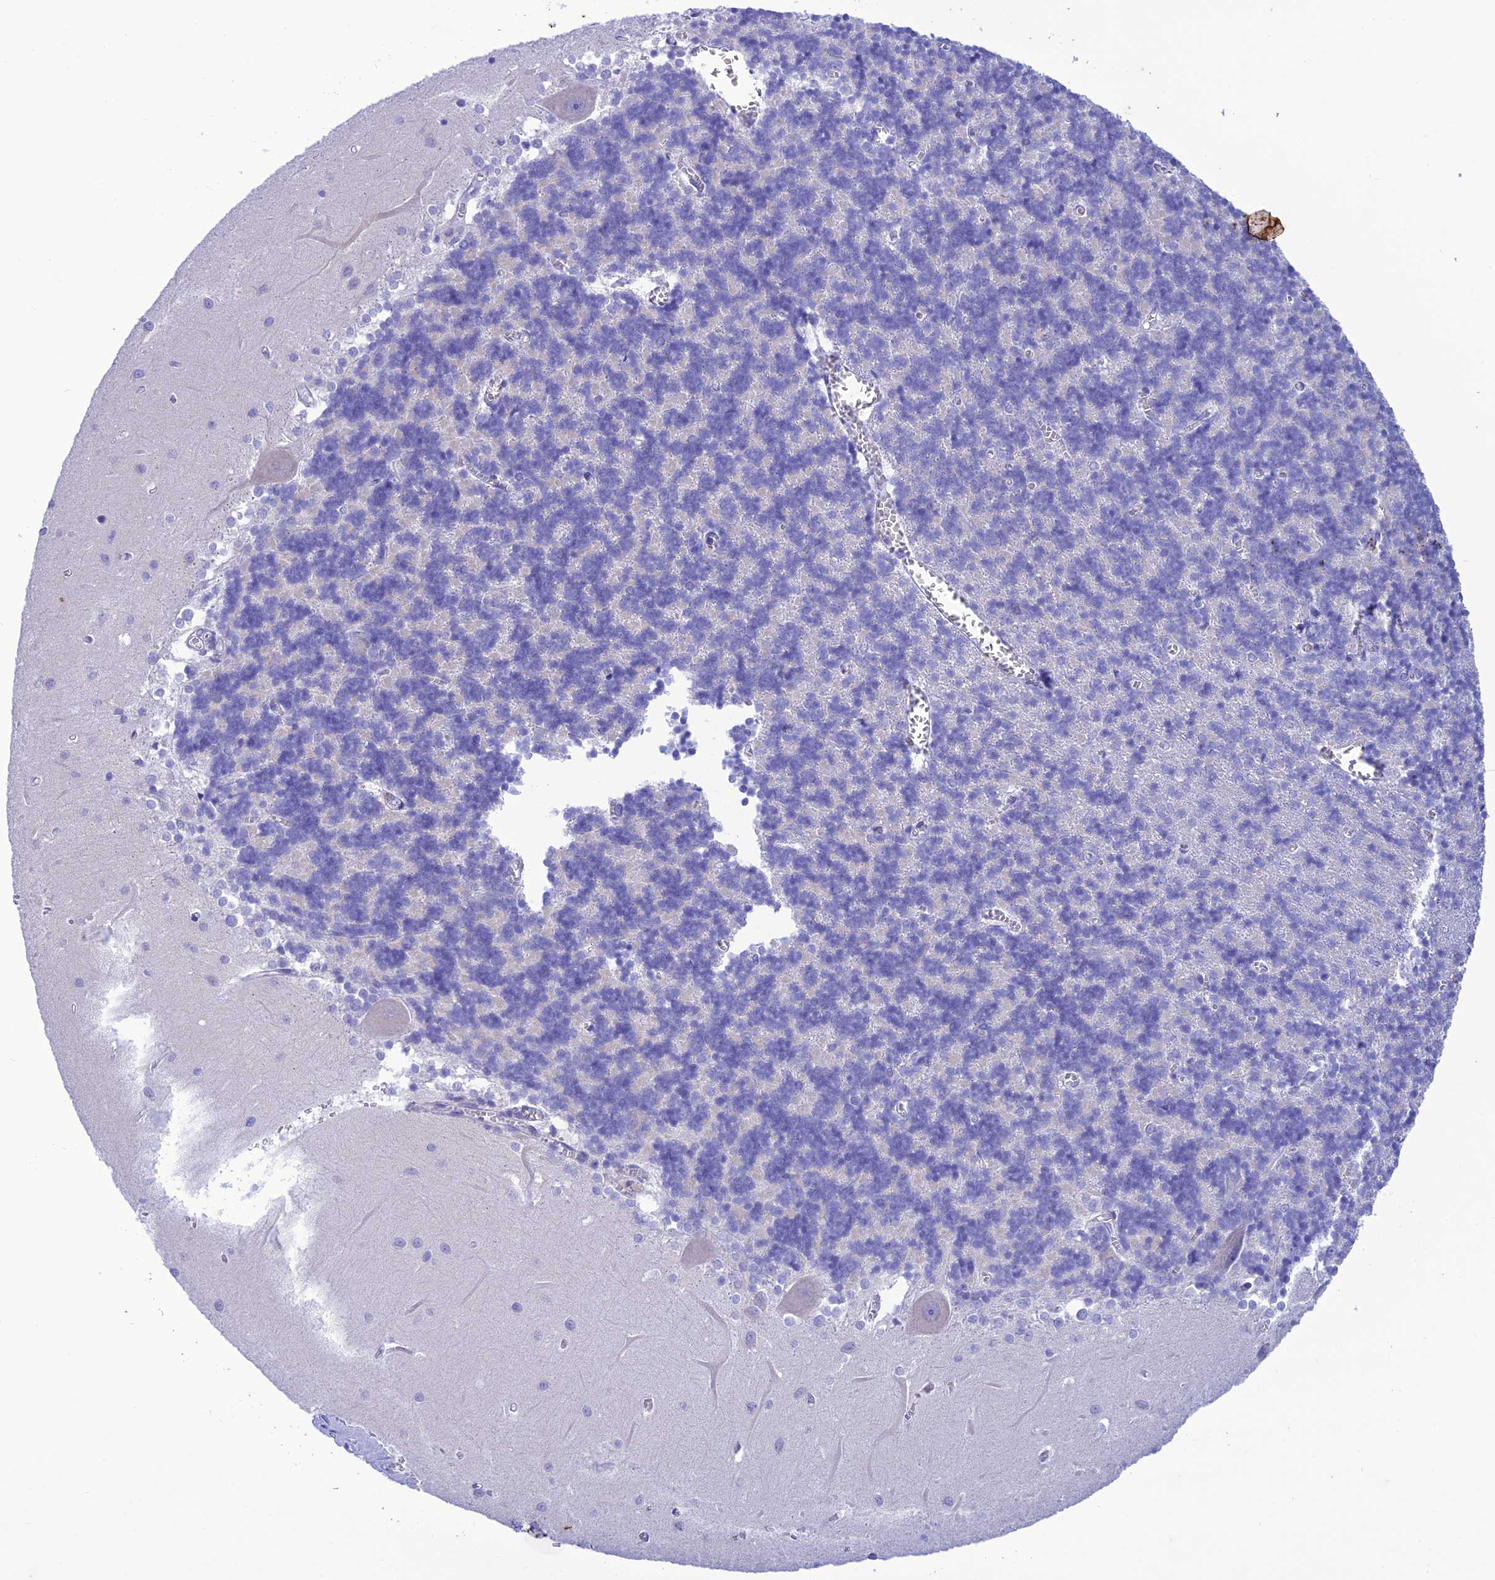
{"staining": {"intensity": "negative", "quantity": "none", "location": "none"}, "tissue": "cerebellum", "cell_type": "Cells in granular layer", "image_type": "normal", "snomed": [{"axis": "morphology", "description": "Normal tissue, NOS"}, {"axis": "topography", "description": "Cerebellum"}], "caption": "Protein analysis of benign cerebellum displays no significant positivity in cells in granular layer.", "gene": "VPS52", "patient": {"sex": "male", "age": 37}}